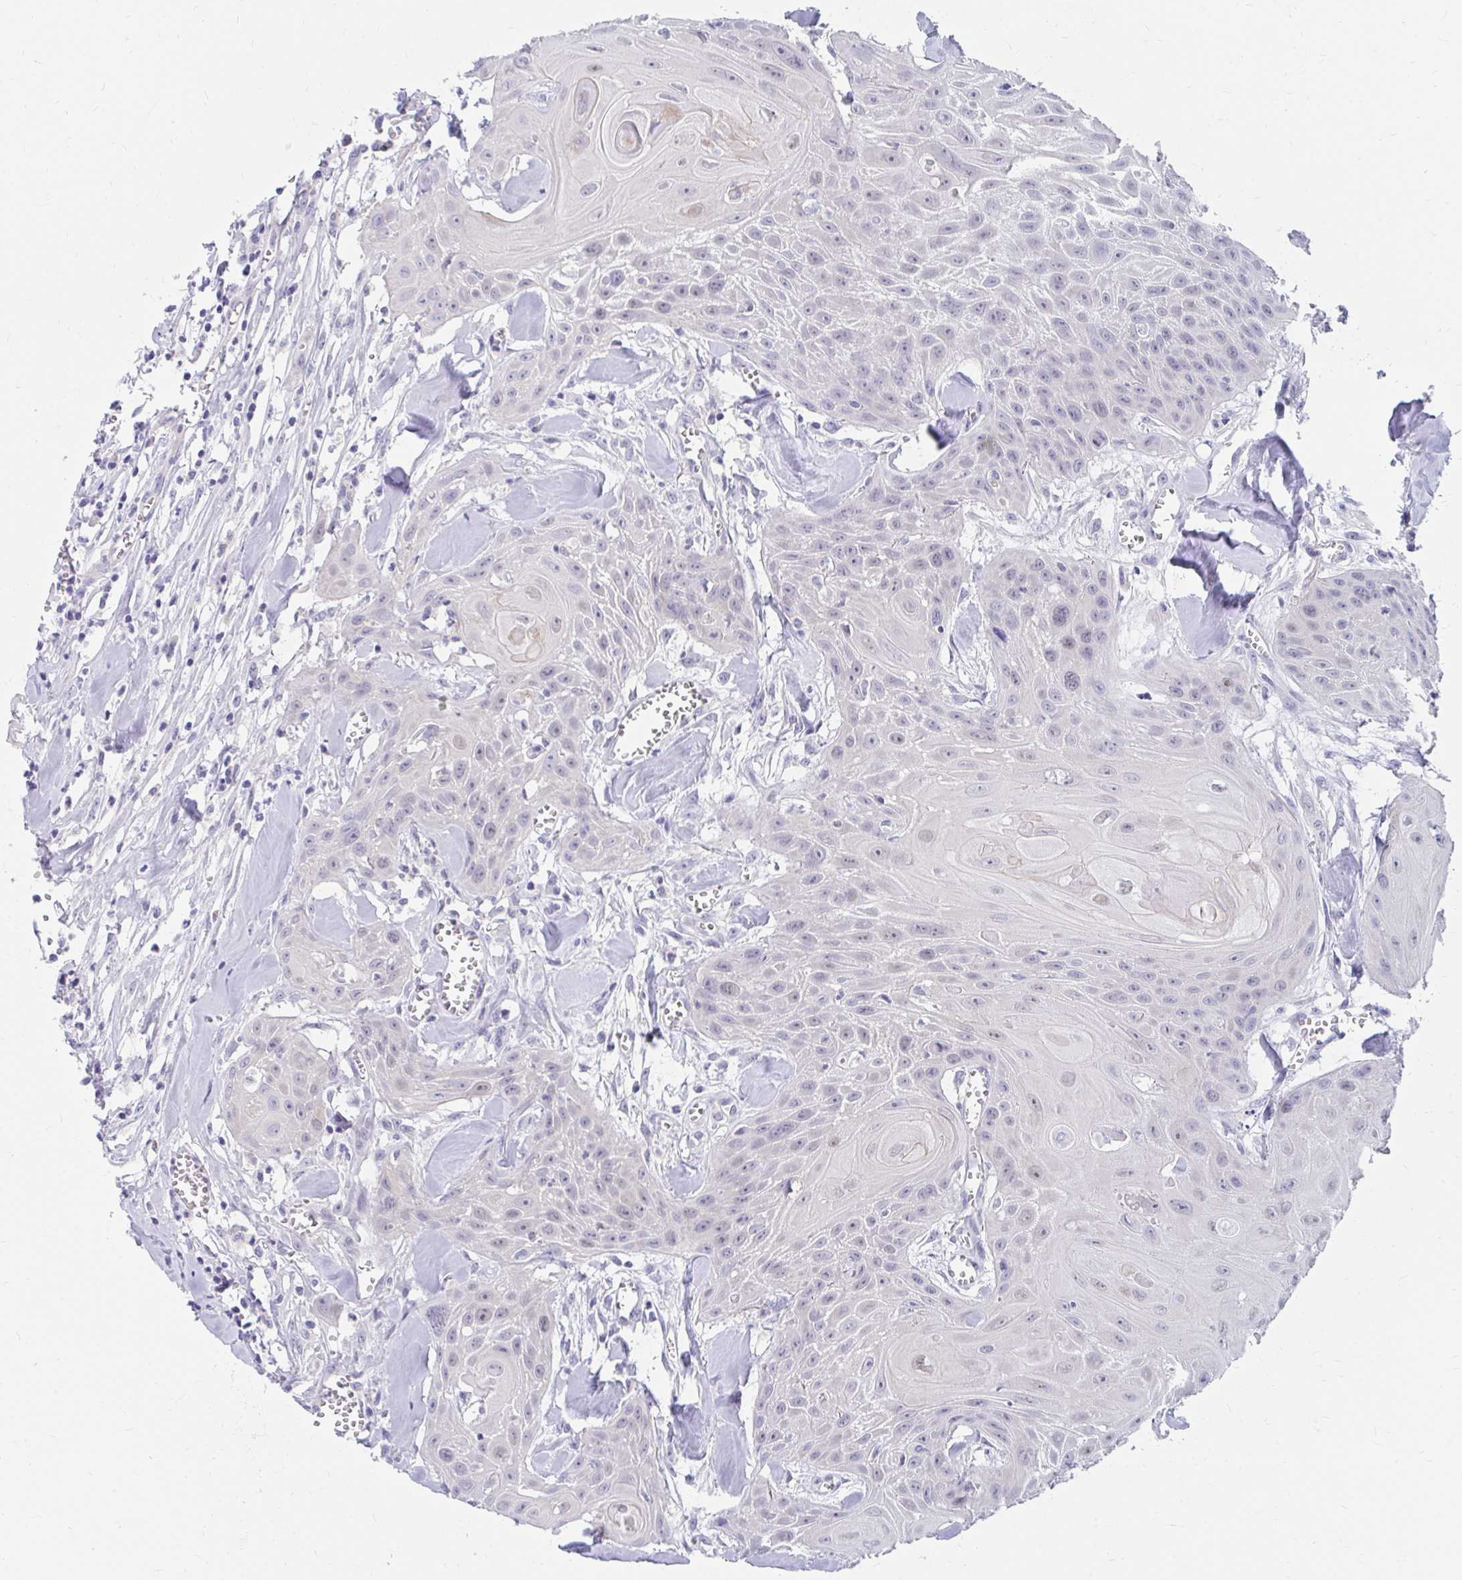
{"staining": {"intensity": "negative", "quantity": "none", "location": "none"}, "tissue": "head and neck cancer", "cell_type": "Tumor cells", "image_type": "cancer", "snomed": [{"axis": "morphology", "description": "Squamous cell carcinoma, NOS"}, {"axis": "topography", "description": "Lymph node"}, {"axis": "topography", "description": "Salivary gland"}, {"axis": "topography", "description": "Head-Neck"}], "caption": "Tumor cells are negative for brown protein staining in squamous cell carcinoma (head and neck). (Immunohistochemistry, brightfield microscopy, high magnification).", "gene": "C19orf81", "patient": {"sex": "female", "age": 74}}